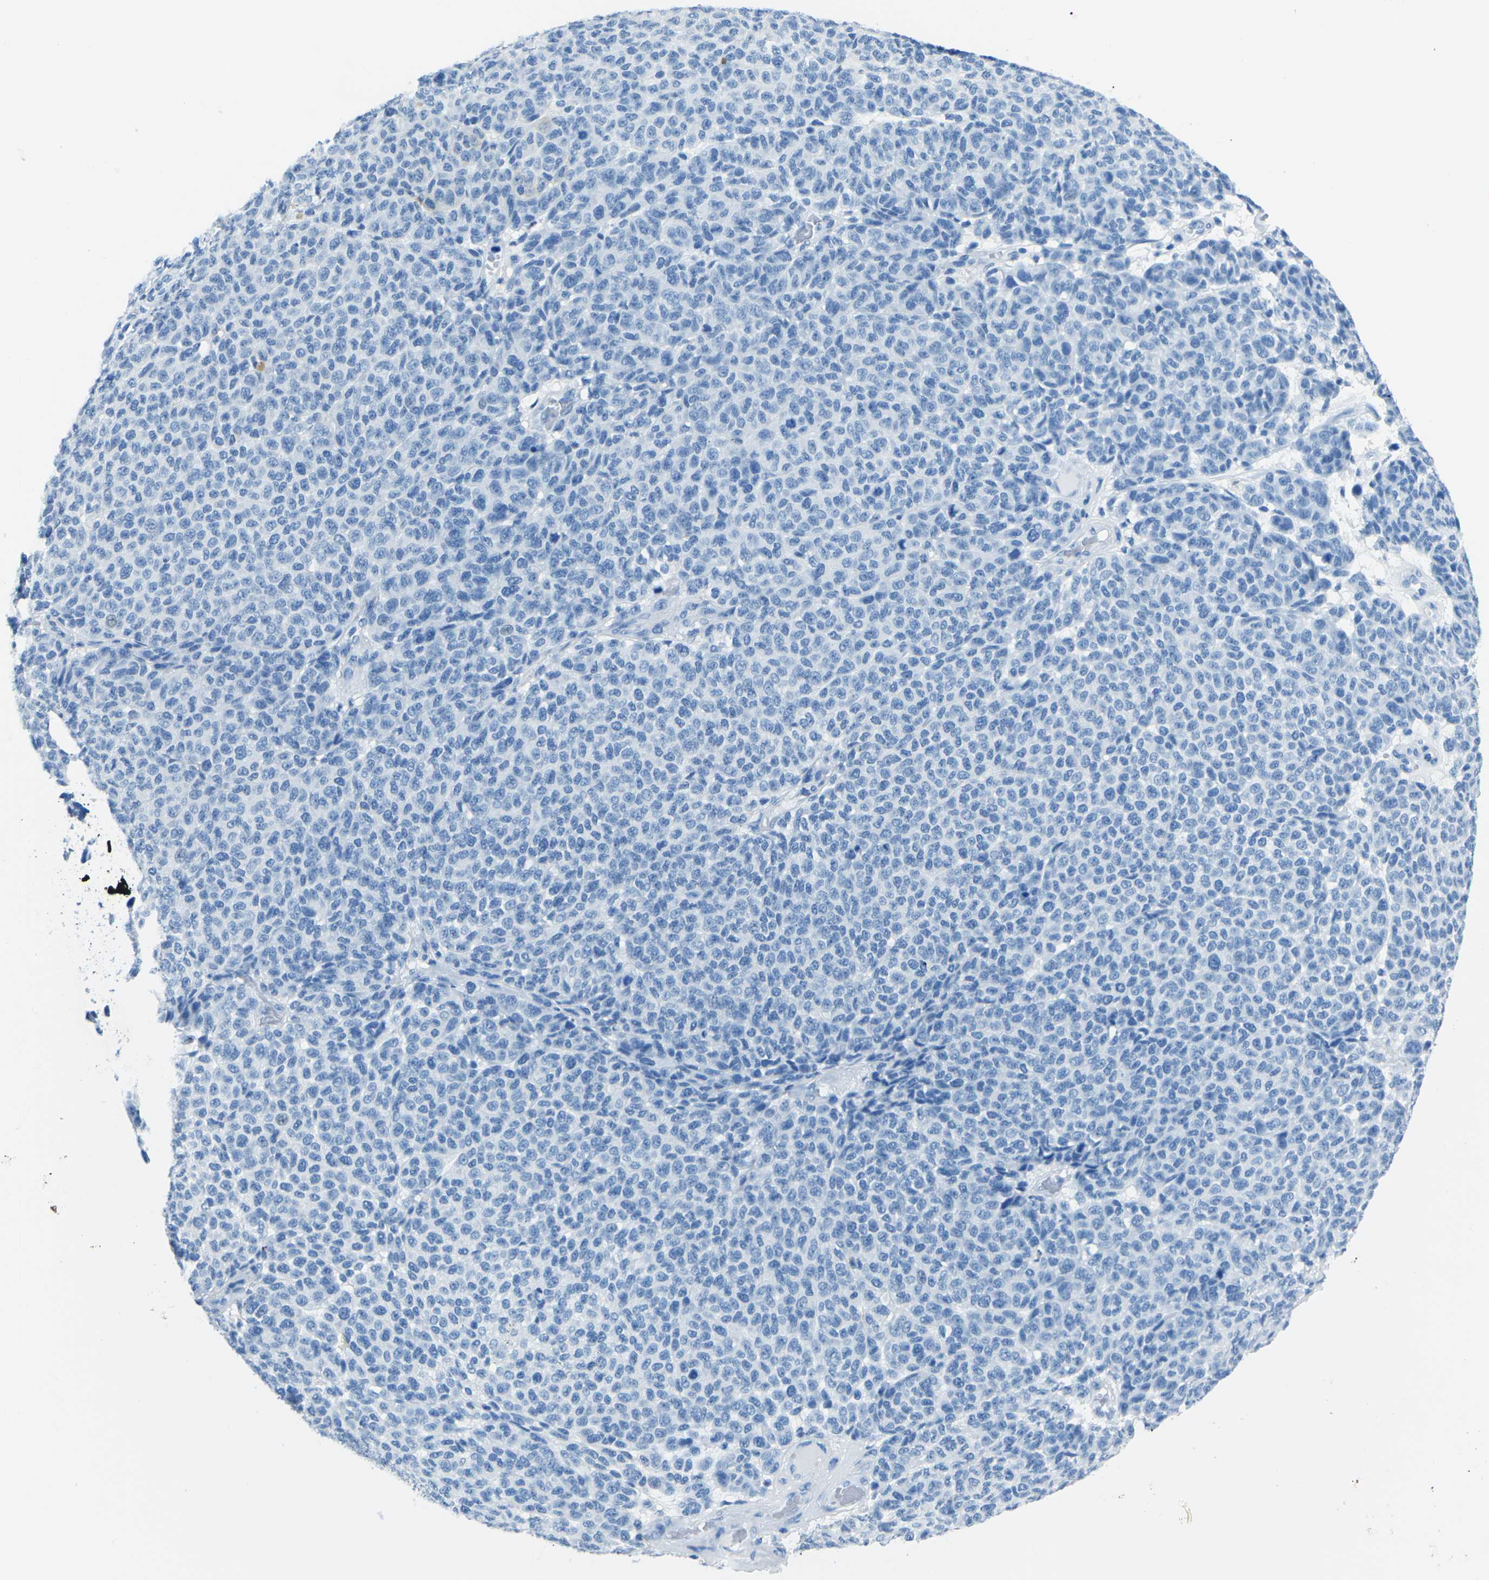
{"staining": {"intensity": "negative", "quantity": "none", "location": "none"}, "tissue": "melanoma", "cell_type": "Tumor cells", "image_type": "cancer", "snomed": [{"axis": "morphology", "description": "Malignant melanoma, NOS"}, {"axis": "topography", "description": "Skin"}], "caption": "This is a histopathology image of immunohistochemistry staining of malignant melanoma, which shows no positivity in tumor cells.", "gene": "MYH8", "patient": {"sex": "male", "age": 59}}